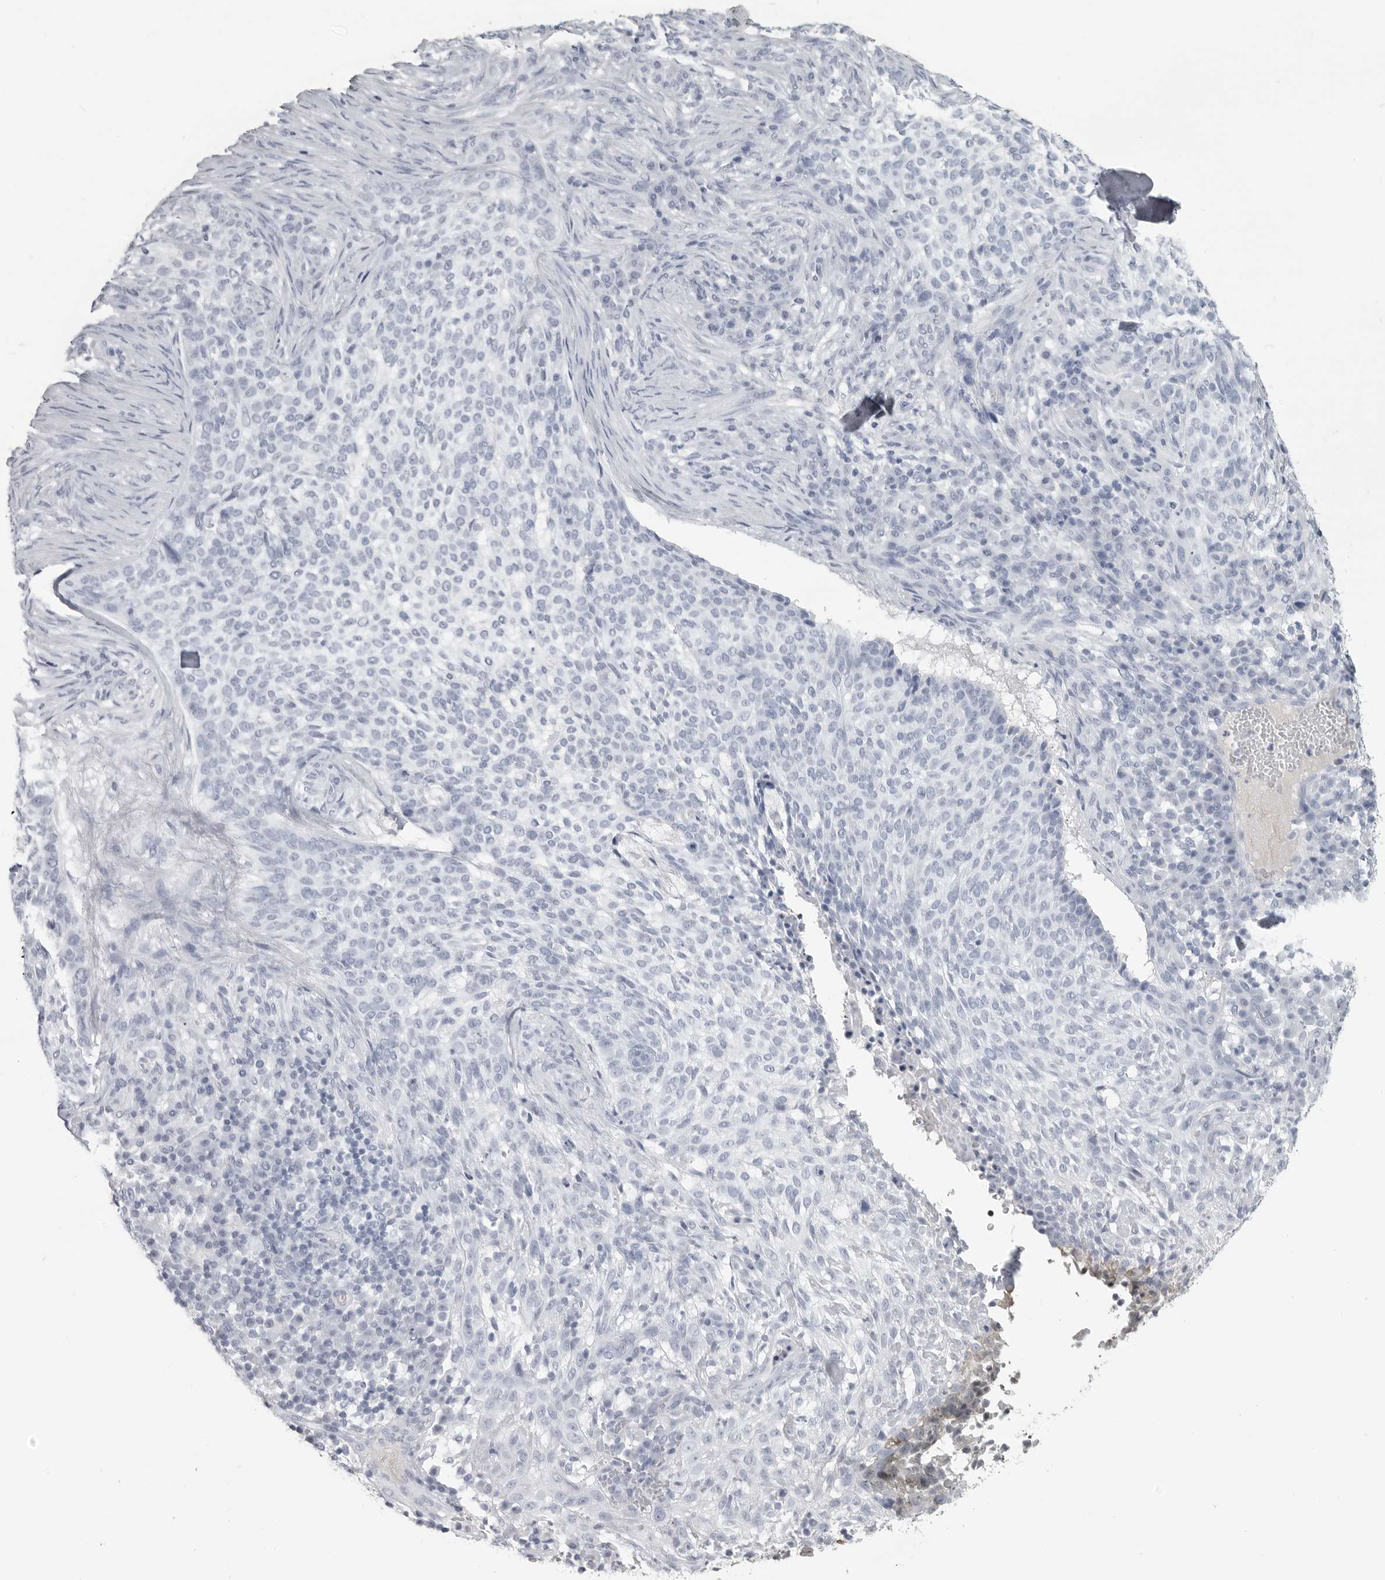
{"staining": {"intensity": "negative", "quantity": "none", "location": "none"}, "tissue": "skin cancer", "cell_type": "Tumor cells", "image_type": "cancer", "snomed": [{"axis": "morphology", "description": "Basal cell carcinoma"}, {"axis": "topography", "description": "Skin"}], "caption": "An IHC photomicrograph of skin cancer is shown. There is no staining in tumor cells of skin cancer.", "gene": "LY6D", "patient": {"sex": "female", "age": 64}}